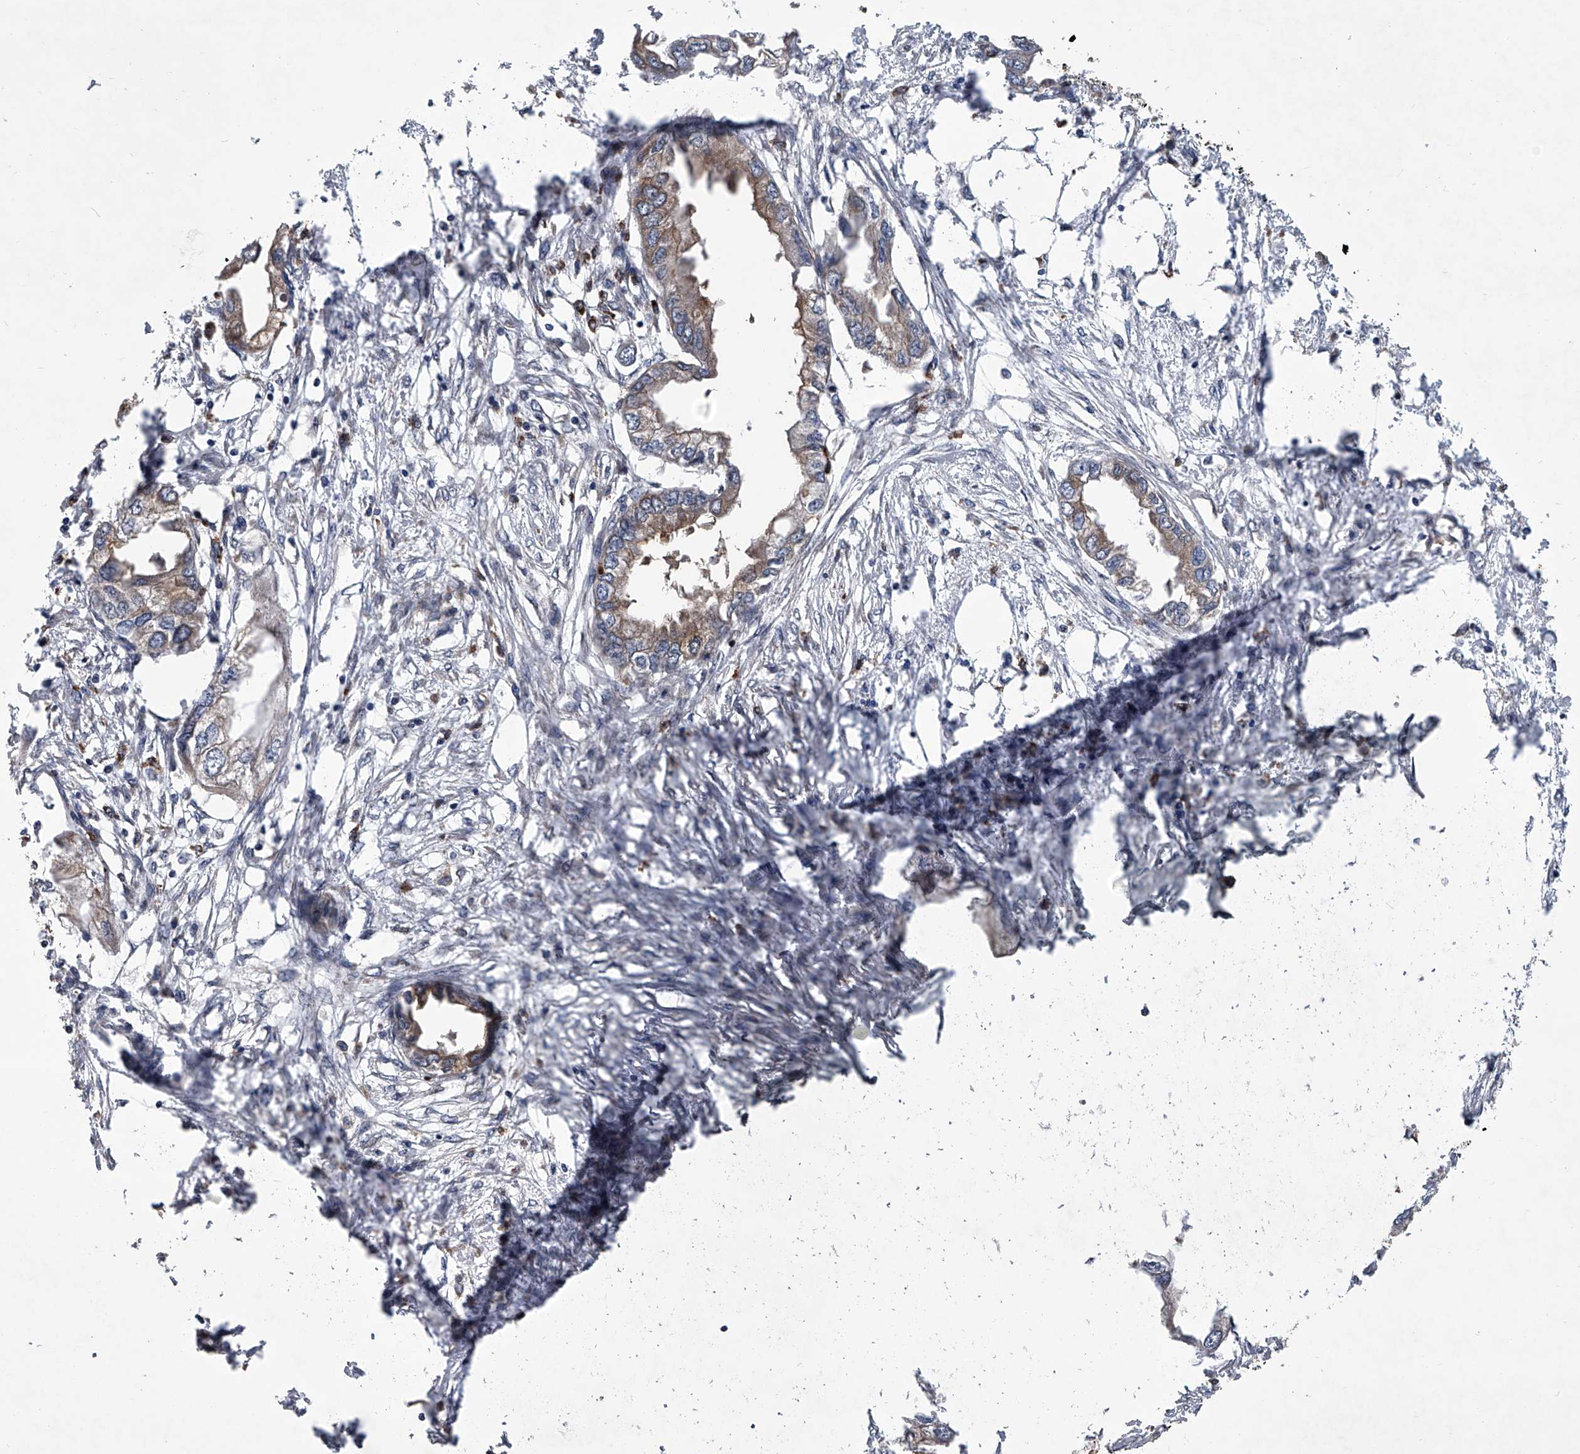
{"staining": {"intensity": "weak", "quantity": "25%-75%", "location": "cytoplasmic/membranous"}, "tissue": "endometrial cancer", "cell_type": "Tumor cells", "image_type": "cancer", "snomed": [{"axis": "morphology", "description": "Adenocarcinoma, NOS"}, {"axis": "morphology", "description": "Adenocarcinoma, metastatic, NOS"}, {"axis": "topography", "description": "Adipose tissue"}, {"axis": "topography", "description": "Endometrium"}], "caption": "This is a micrograph of immunohistochemistry (IHC) staining of adenocarcinoma (endometrial), which shows weak expression in the cytoplasmic/membranous of tumor cells.", "gene": "TRIM8", "patient": {"sex": "female", "age": 67}}